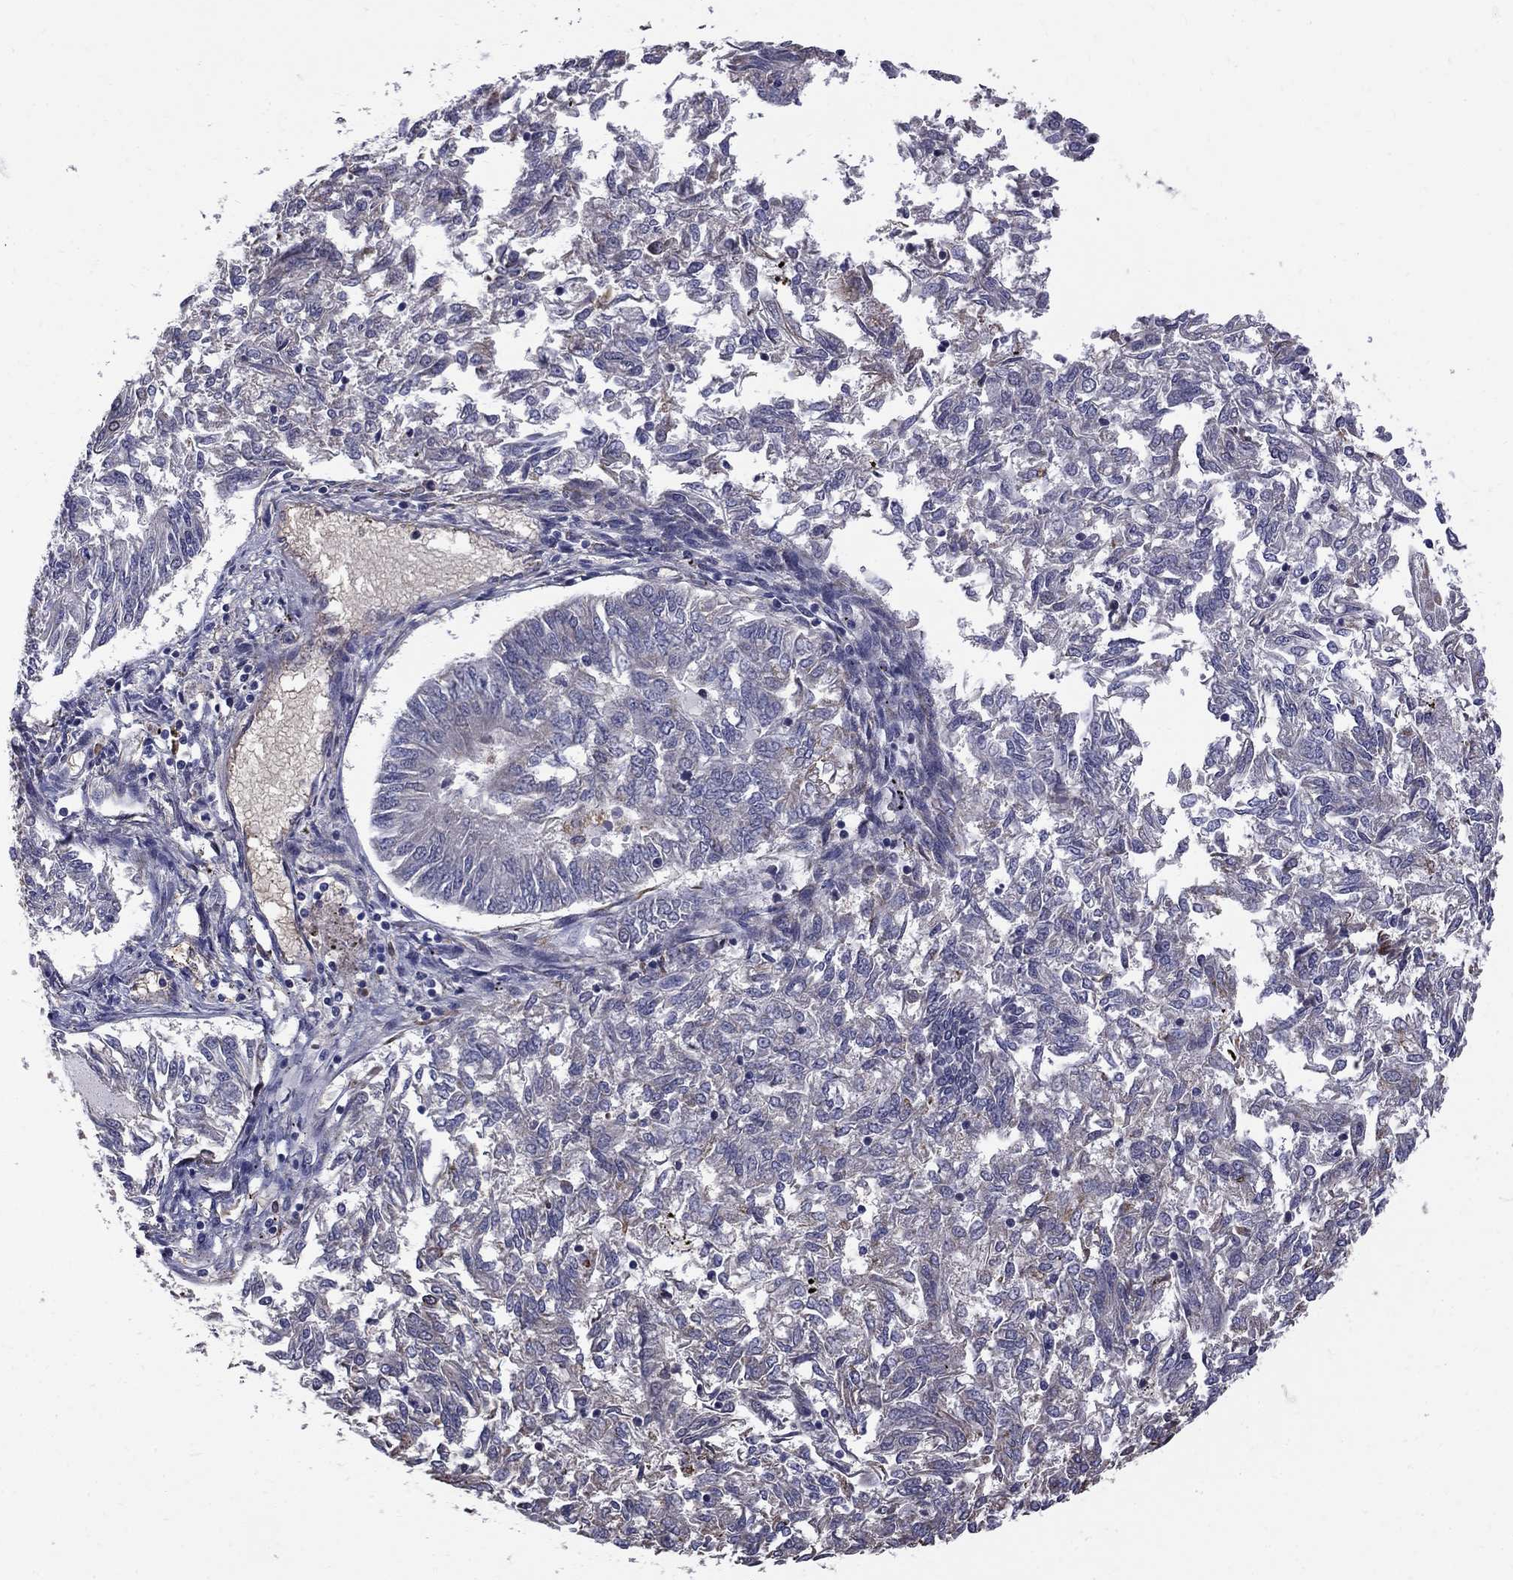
{"staining": {"intensity": "negative", "quantity": "none", "location": "none"}, "tissue": "endometrial cancer", "cell_type": "Tumor cells", "image_type": "cancer", "snomed": [{"axis": "morphology", "description": "Adenocarcinoma, NOS"}, {"axis": "topography", "description": "Endometrium"}], "caption": "DAB (3,3'-diaminobenzidine) immunohistochemical staining of human endometrial cancer demonstrates no significant positivity in tumor cells.", "gene": "HSPB2", "patient": {"sex": "female", "age": 58}}